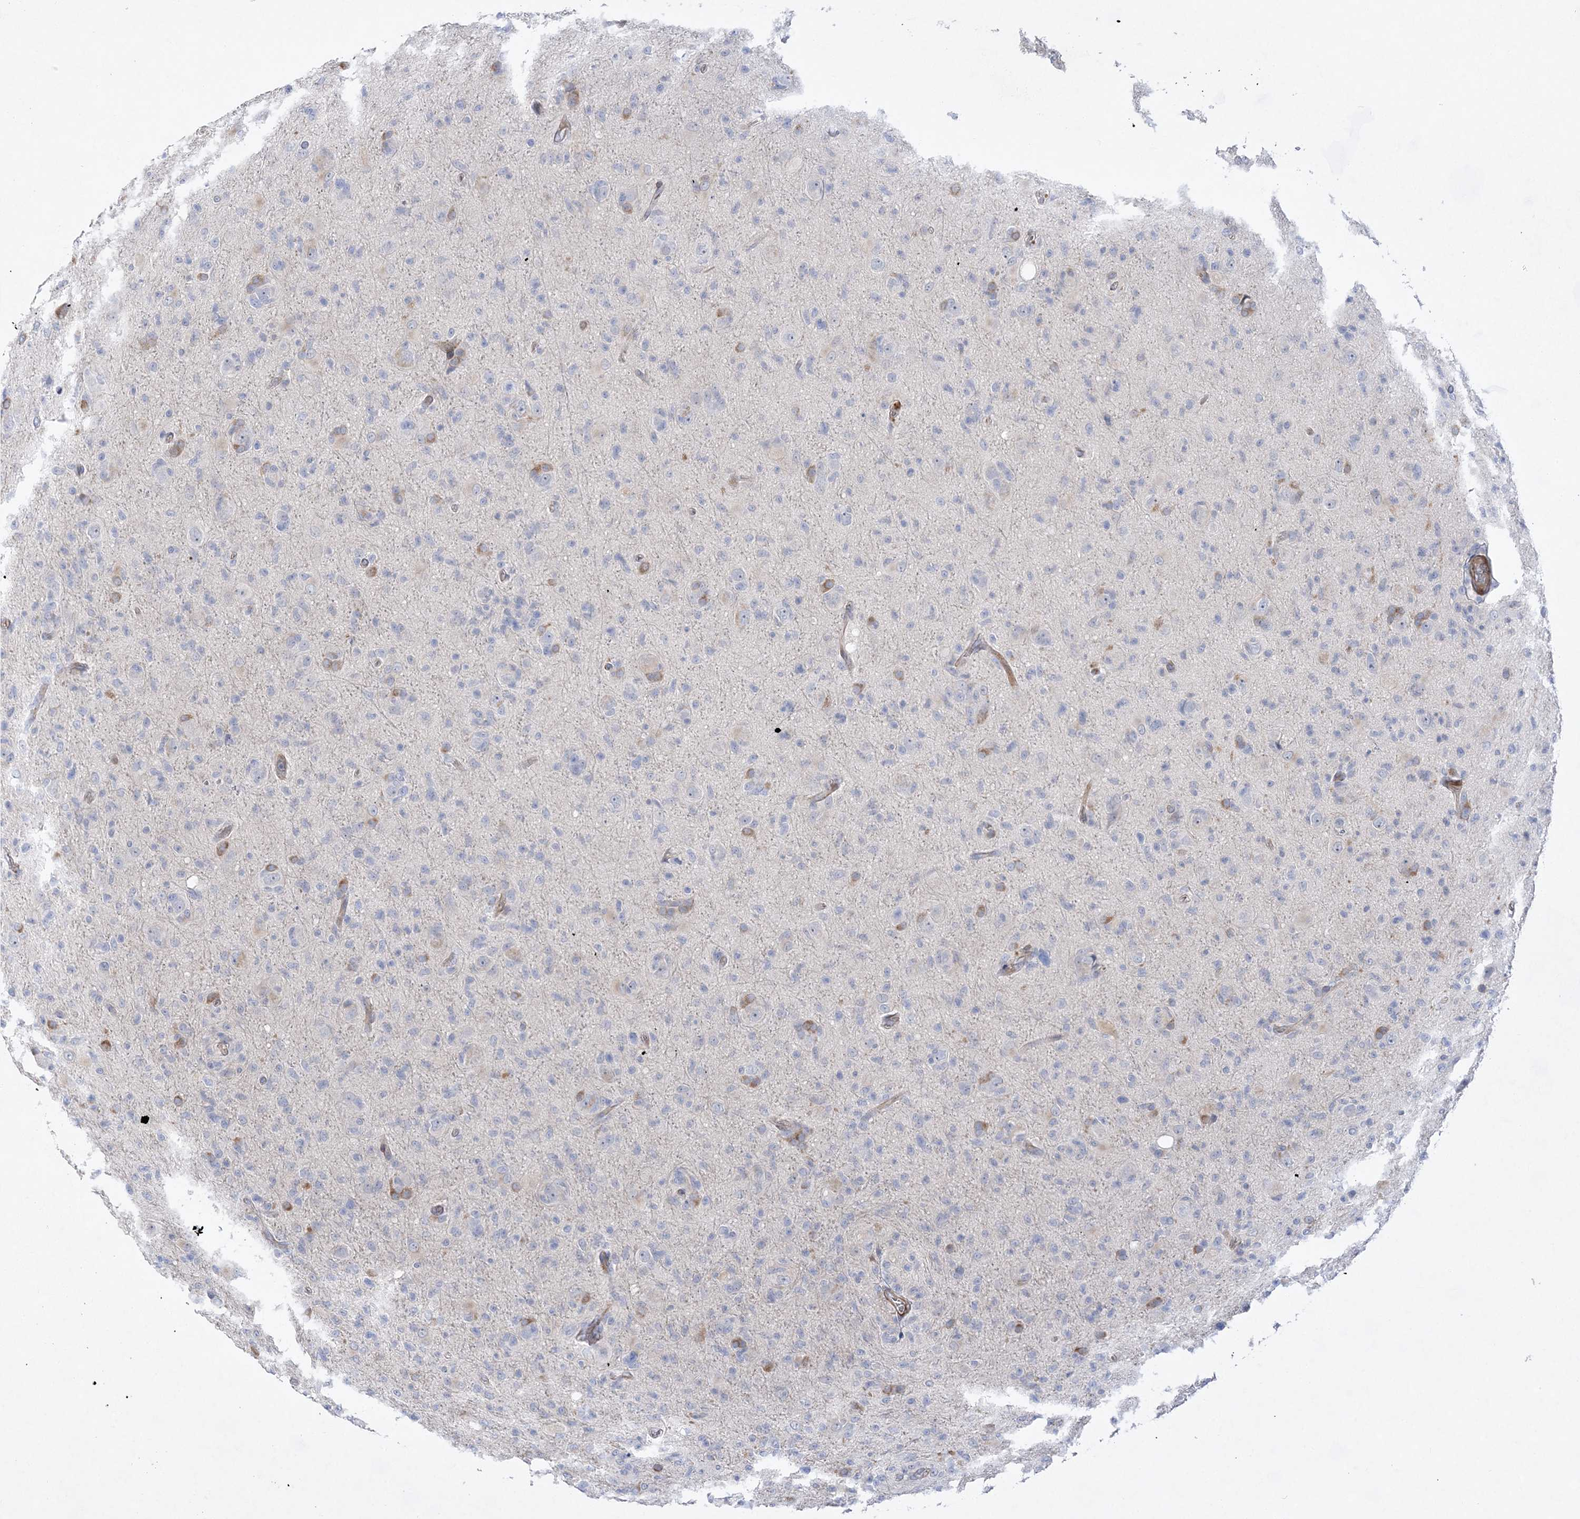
{"staining": {"intensity": "negative", "quantity": "none", "location": "none"}, "tissue": "glioma", "cell_type": "Tumor cells", "image_type": "cancer", "snomed": [{"axis": "morphology", "description": "Glioma, malignant, High grade"}, {"axis": "topography", "description": "Brain"}], "caption": "This is a micrograph of immunohistochemistry staining of malignant high-grade glioma, which shows no staining in tumor cells.", "gene": "TMEM132B", "patient": {"sex": "female", "age": 57}}